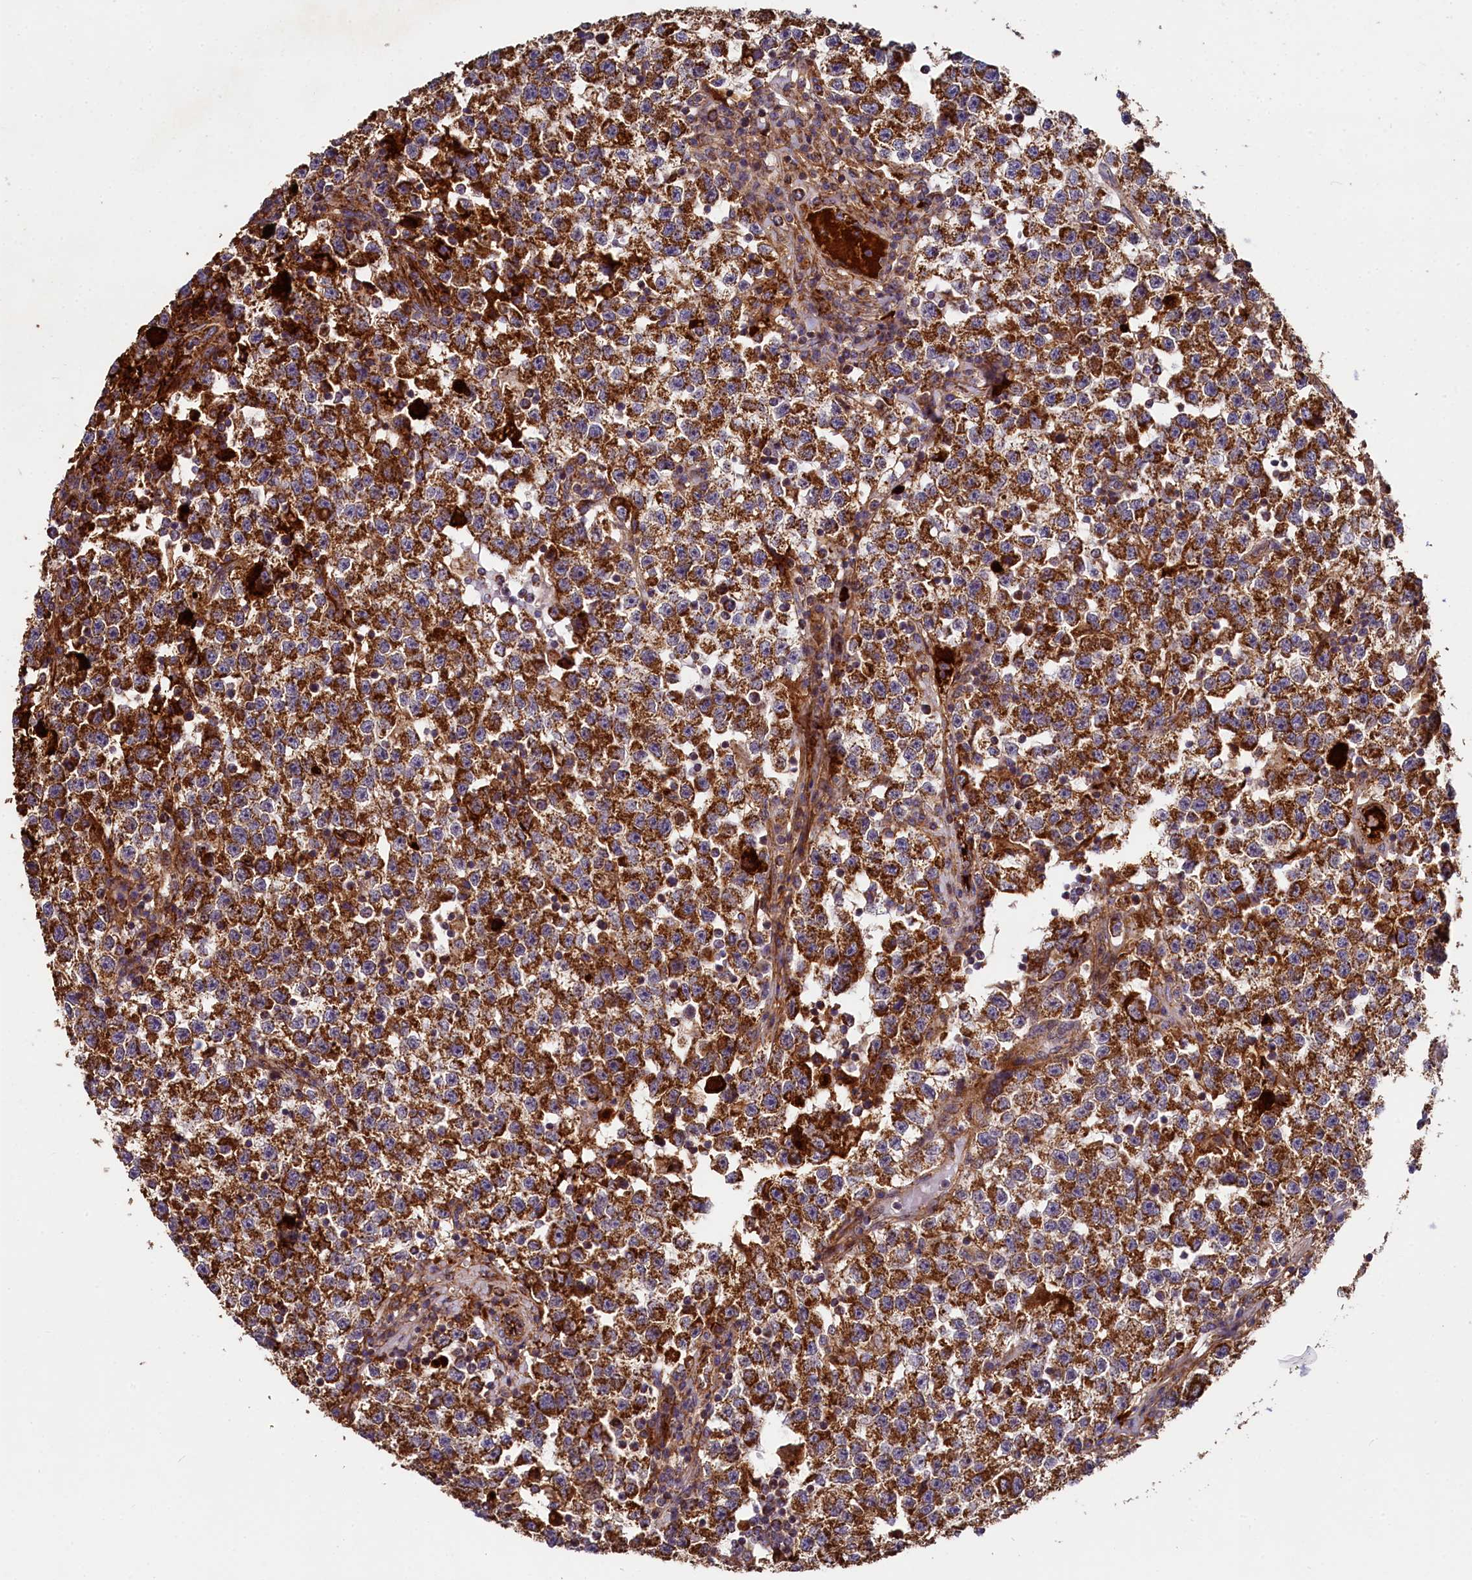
{"staining": {"intensity": "strong", "quantity": ">75%", "location": "cytoplasmic/membranous"}, "tissue": "testis cancer", "cell_type": "Tumor cells", "image_type": "cancer", "snomed": [{"axis": "morphology", "description": "Seminoma, NOS"}, {"axis": "topography", "description": "Testis"}], "caption": "High-magnification brightfield microscopy of testis cancer (seminoma) stained with DAB (brown) and counterstained with hematoxylin (blue). tumor cells exhibit strong cytoplasmic/membranous positivity is seen in approximately>75% of cells. The staining was performed using DAB (3,3'-diaminobenzidine) to visualize the protein expression in brown, while the nuclei were stained in blue with hematoxylin (Magnification: 20x).", "gene": "SPRYD3", "patient": {"sex": "male", "age": 22}}